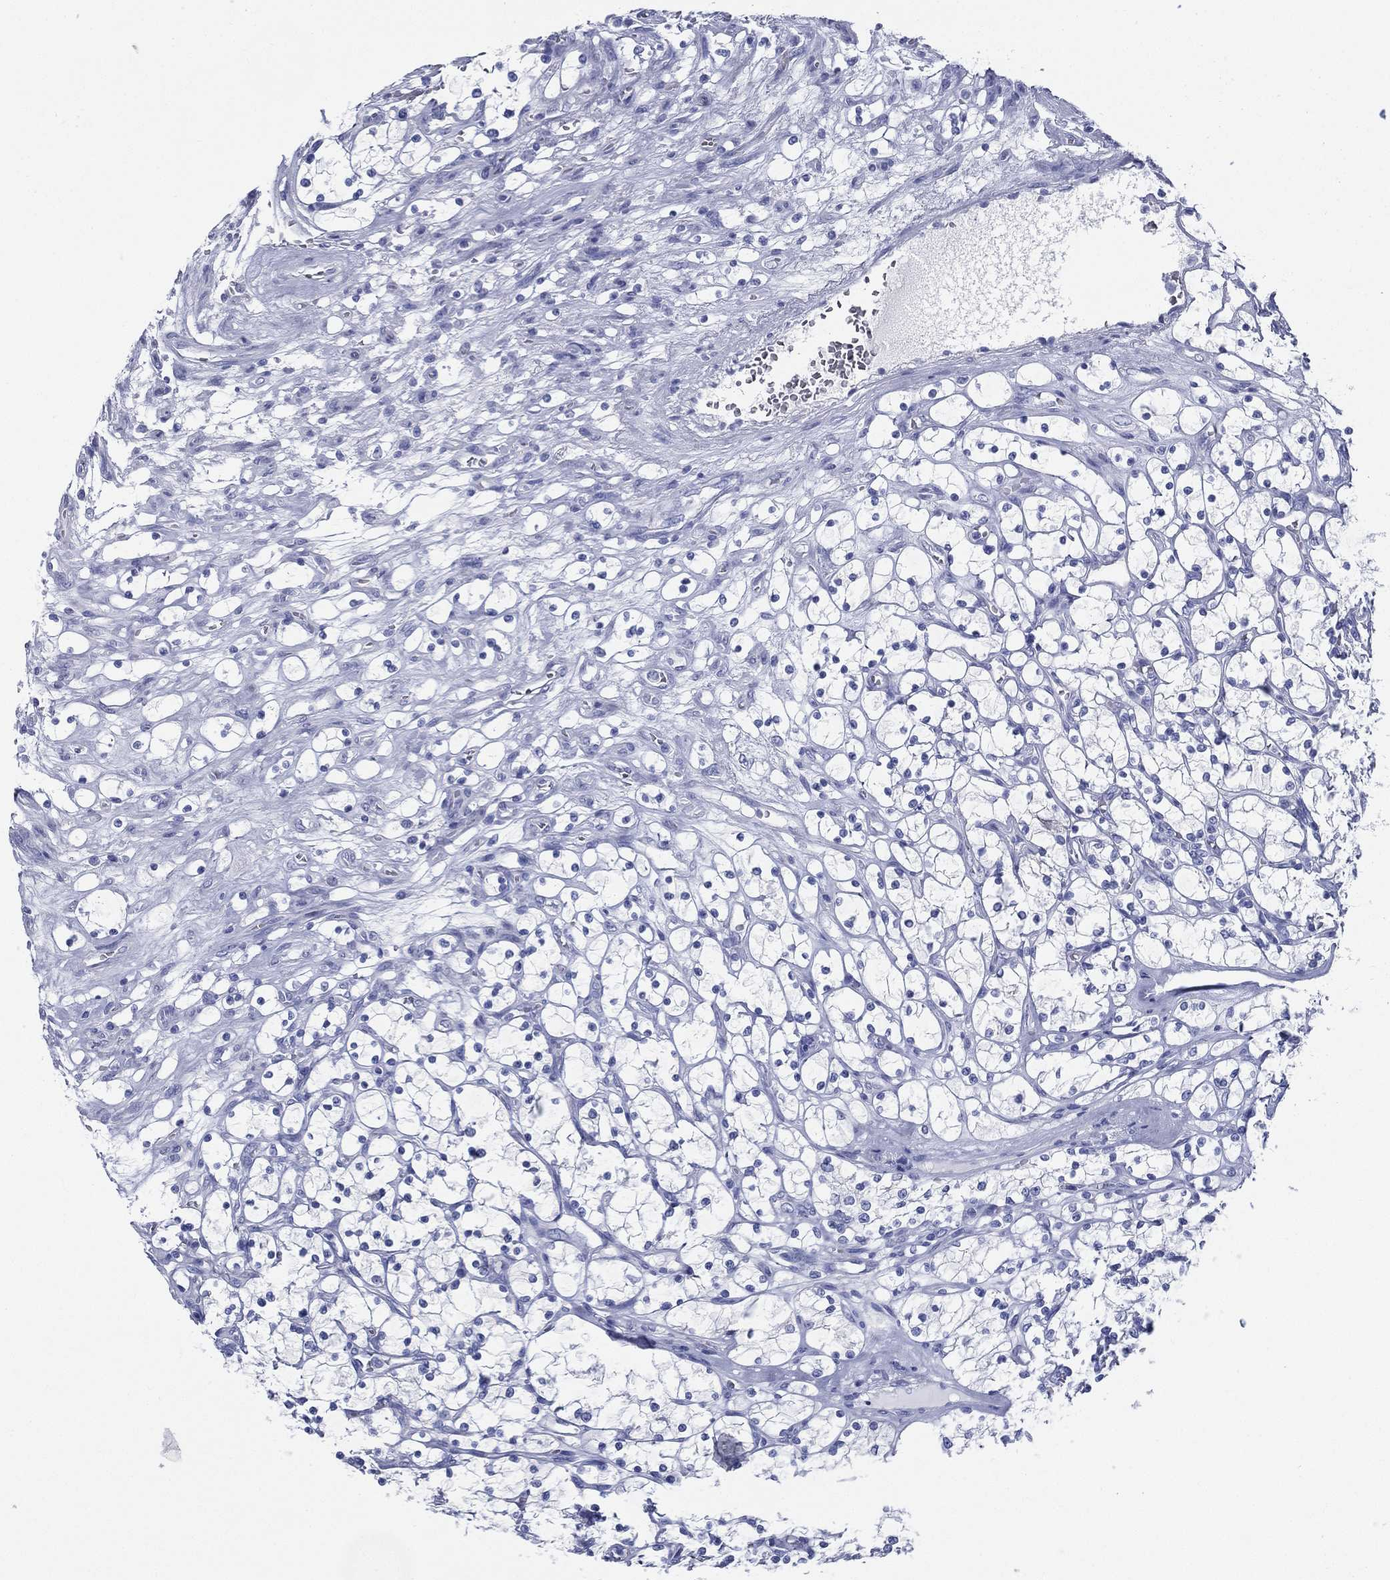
{"staining": {"intensity": "negative", "quantity": "none", "location": "none"}, "tissue": "renal cancer", "cell_type": "Tumor cells", "image_type": "cancer", "snomed": [{"axis": "morphology", "description": "Adenocarcinoma, NOS"}, {"axis": "topography", "description": "Kidney"}], "caption": "IHC of adenocarcinoma (renal) displays no expression in tumor cells.", "gene": "RSPH4A", "patient": {"sex": "female", "age": 69}}